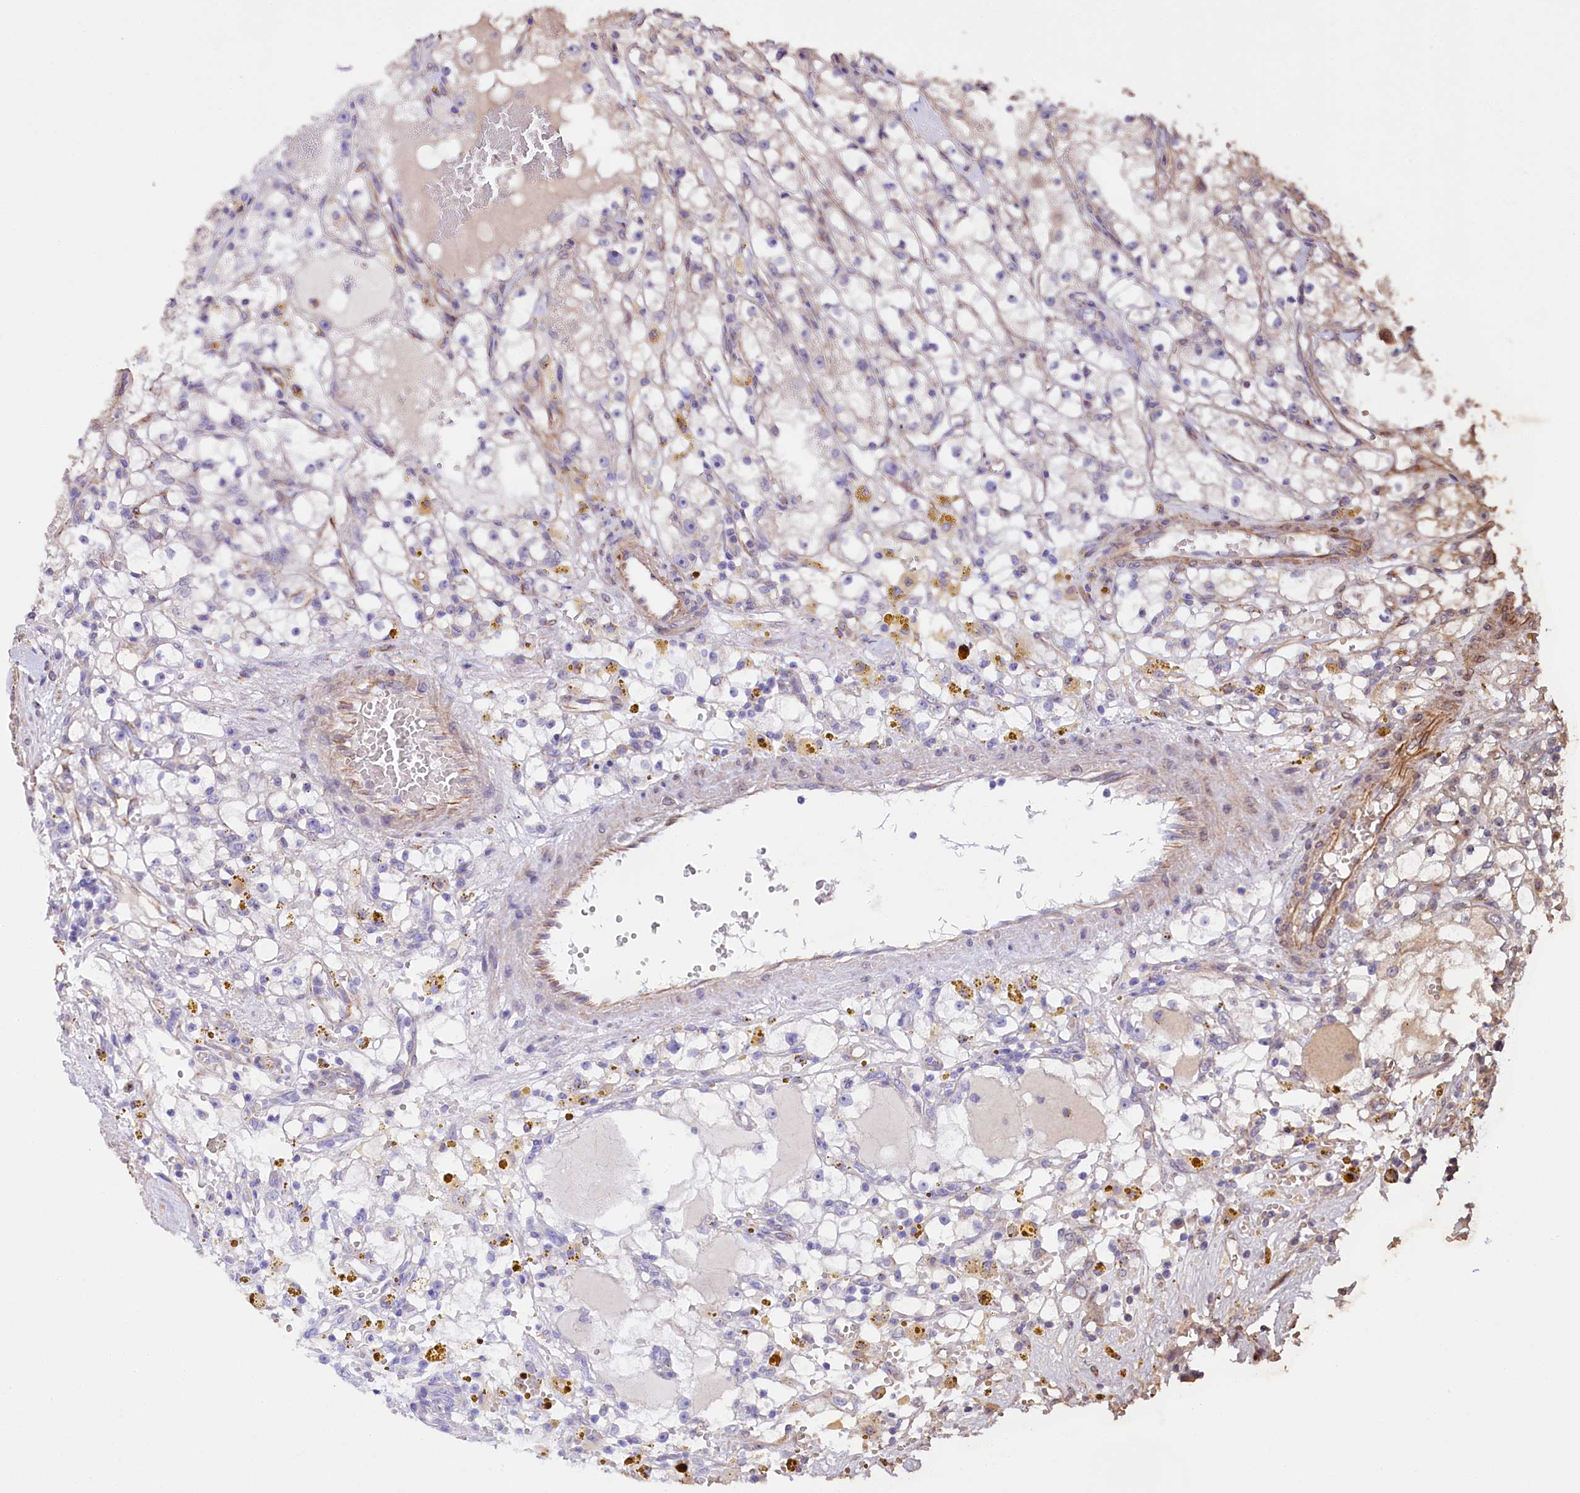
{"staining": {"intensity": "negative", "quantity": "none", "location": "none"}, "tissue": "renal cancer", "cell_type": "Tumor cells", "image_type": "cancer", "snomed": [{"axis": "morphology", "description": "Adenocarcinoma, NOS"}, {"axis": "topography", "description": "Kidney"}], "caption": "Immunohistochemistry (IHC) photomicrograph of neoplastic tissue: renal adenocarcinoma stained with DAB (3,3'-diaminobenzidine) demonstrates no significant protein staining in tumor cells. (Stains: DAB immunohistochemistry with hematoxylin counter stain, Microscopy: brightfield microscopy at high magnification).", "gene": "TTC12", "patient": {"sex": "male", "age": 56}}